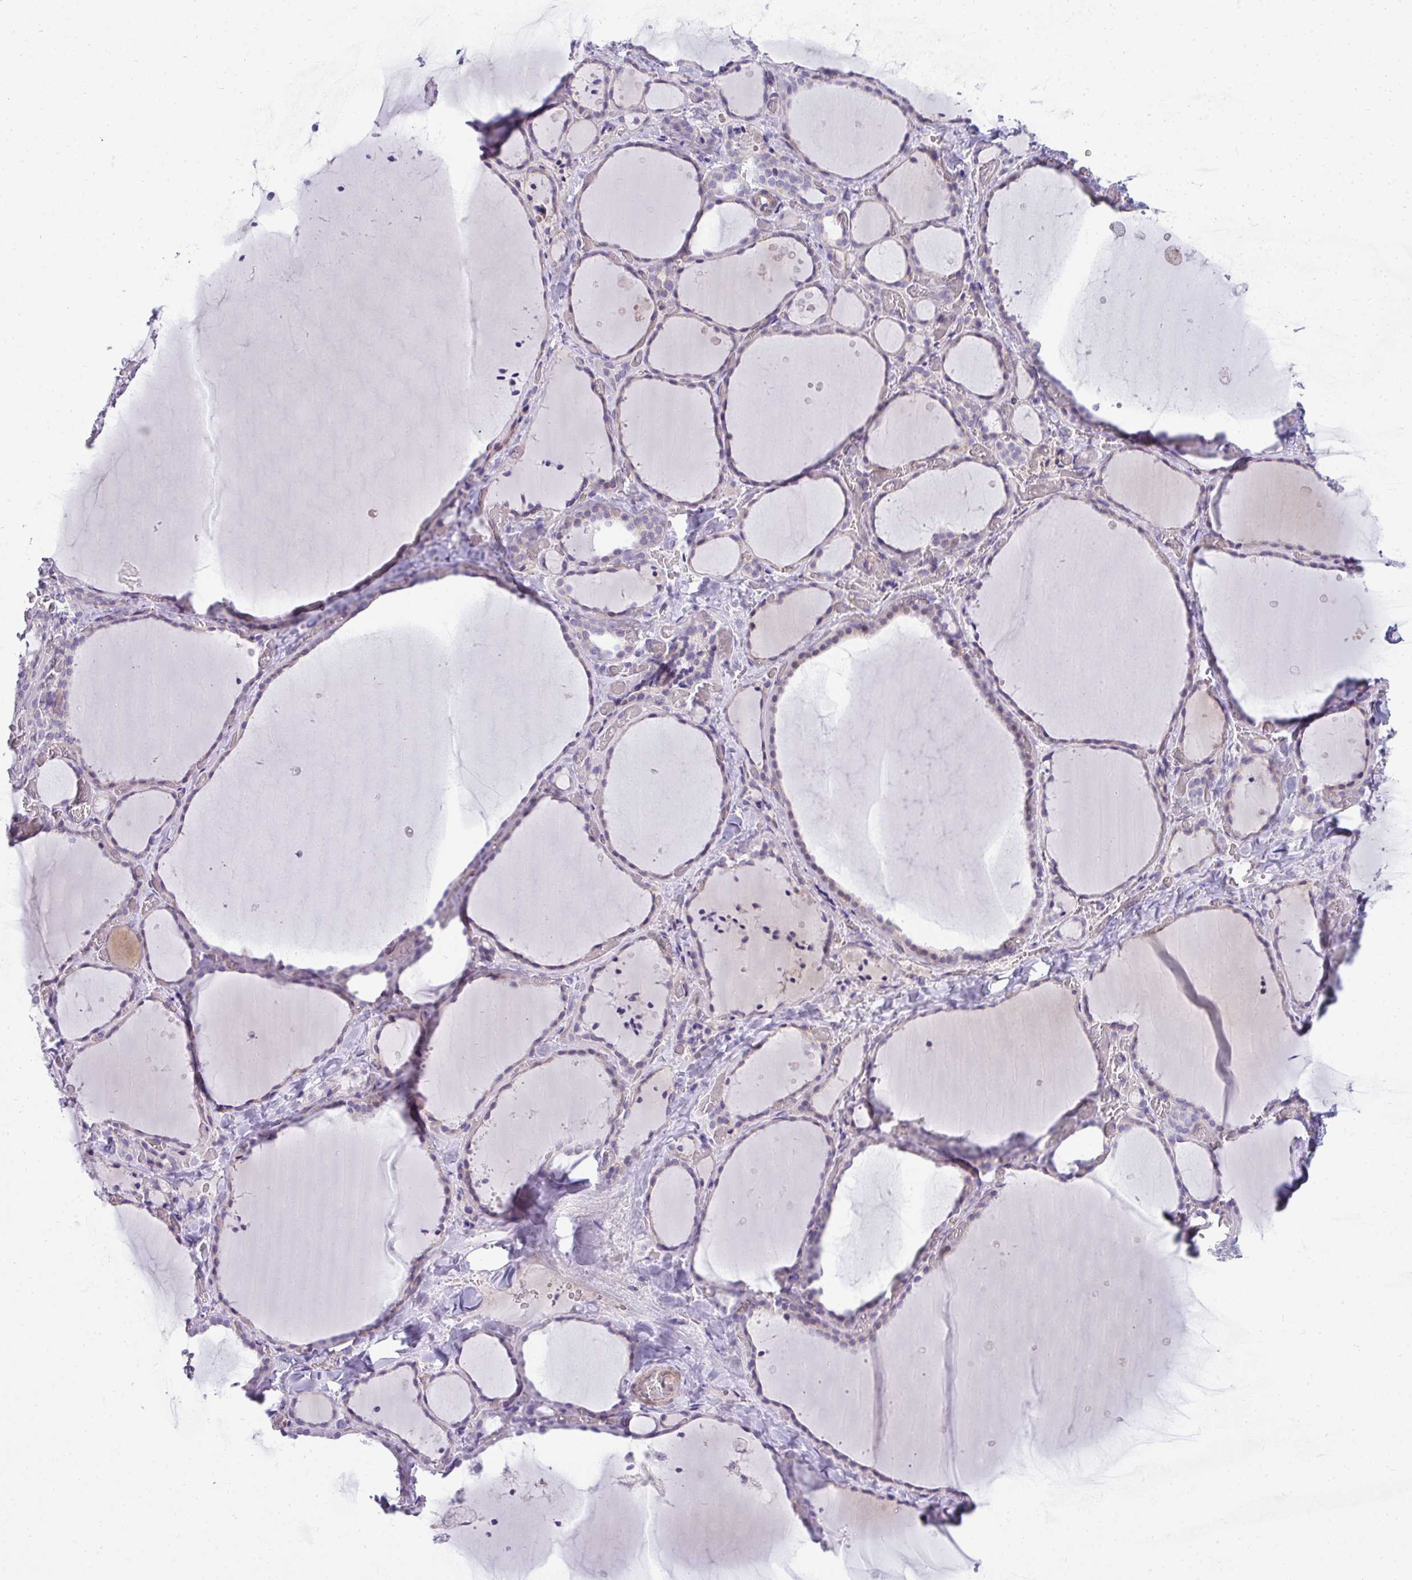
{"staining": {"intensity": "negative", "quantity": "none", "location": "none"}, "tissue": "thyroid gland", "cell_type": "Glandular cells", "image_type": "normal", "snomed": [{"axis": "morphology", "description": "Normal tissue, NOS"}, {"axis": "topography", "description": "Thyroid gland"}], "caption": "DAB (3,3'-diaminobenzidine) immunohistochemical staining of normal thyroid gland shows no significant staining in glandular cells.", "gene": "AK5", "patient": {"sex": "female", "age": 36}}